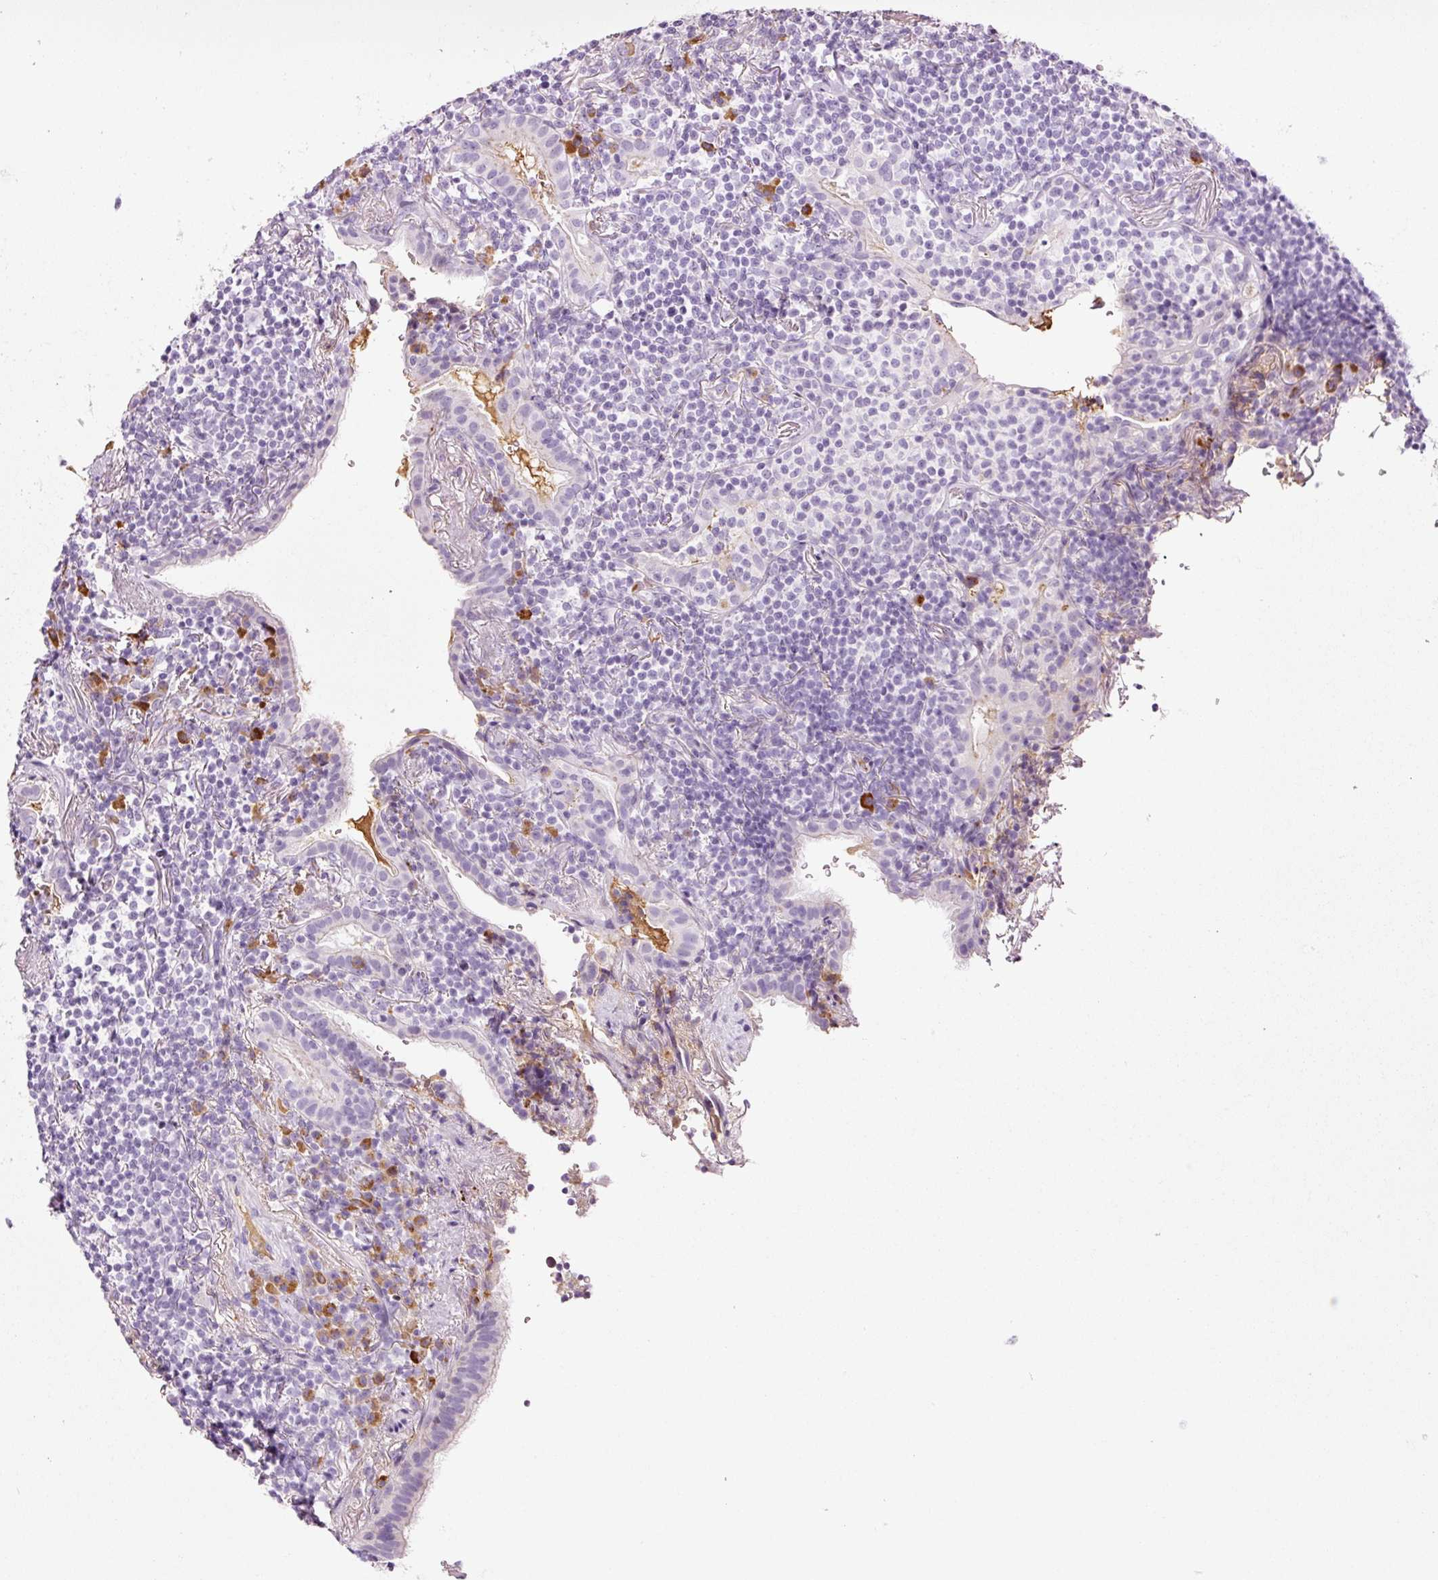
{"staining": {"intensity": "negative", "quantity": "none", "location": "none"}, "tissue": "lymphoma", "cell_type": "Tumor cells", "image_type": "cancer", "snomed": [{"axis": "morphology", "description": "Malignant lymphoma, non-Hodgkin's type, Low grade"}, {"axis": "topography", "description": "Lung"}], "caption": "Tumor cells show no significant staining in lymphoma.", "gene": "KLF1", "patient": {"sex": "female", "age": 71}}